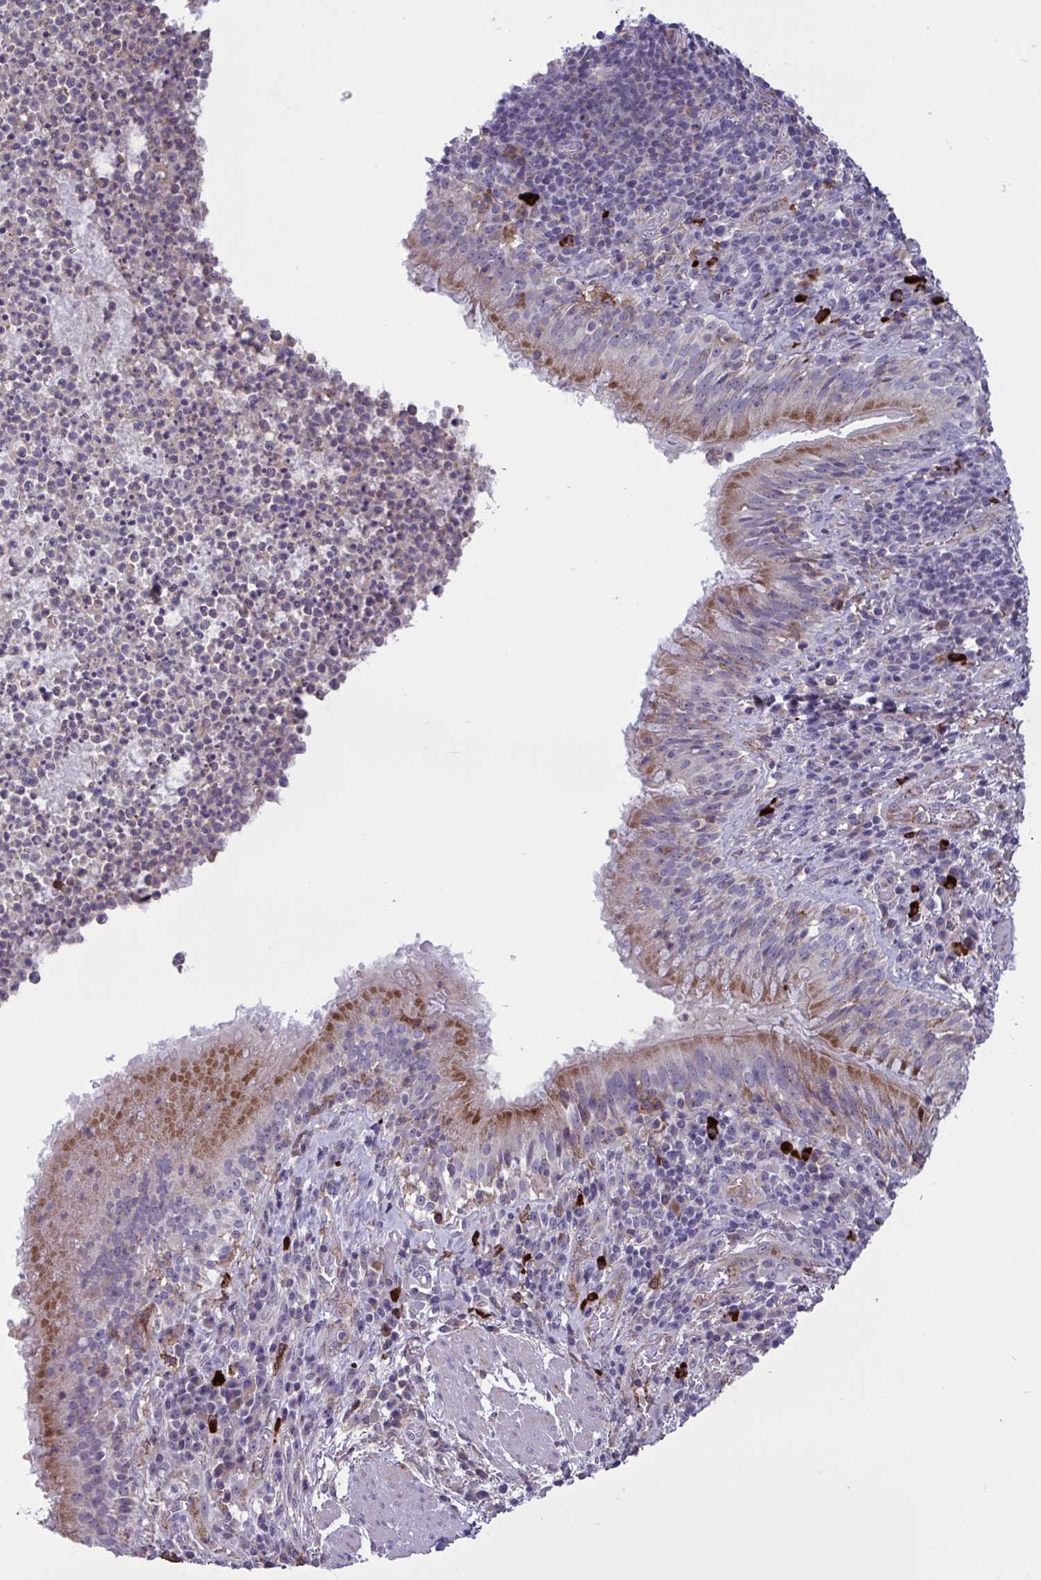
{"staining": {"intensity": "weak", "quantity": "25%-75%", "location": "cytoplasmic/membranous"}, "tissue": "bronchus", "cell_type": "Respiratory epithelial cells", "image_type": "normal", "snomed": [{"axis": "morphology", "description": "Normal tissue, NOS"}, {"axis": "topography", "description": "Lymph node"}, {"axis": "topography", "description": "Bronchus"}], "caption": "Unremarkable bronchus was stained to show a protein in brown. There is low levels of weak cytoplasmic/membranous expression in about 25%-75% of respiratory epithelial cells.", "gene": "CD101", "patient": {"sex": "male", "age": 56}}